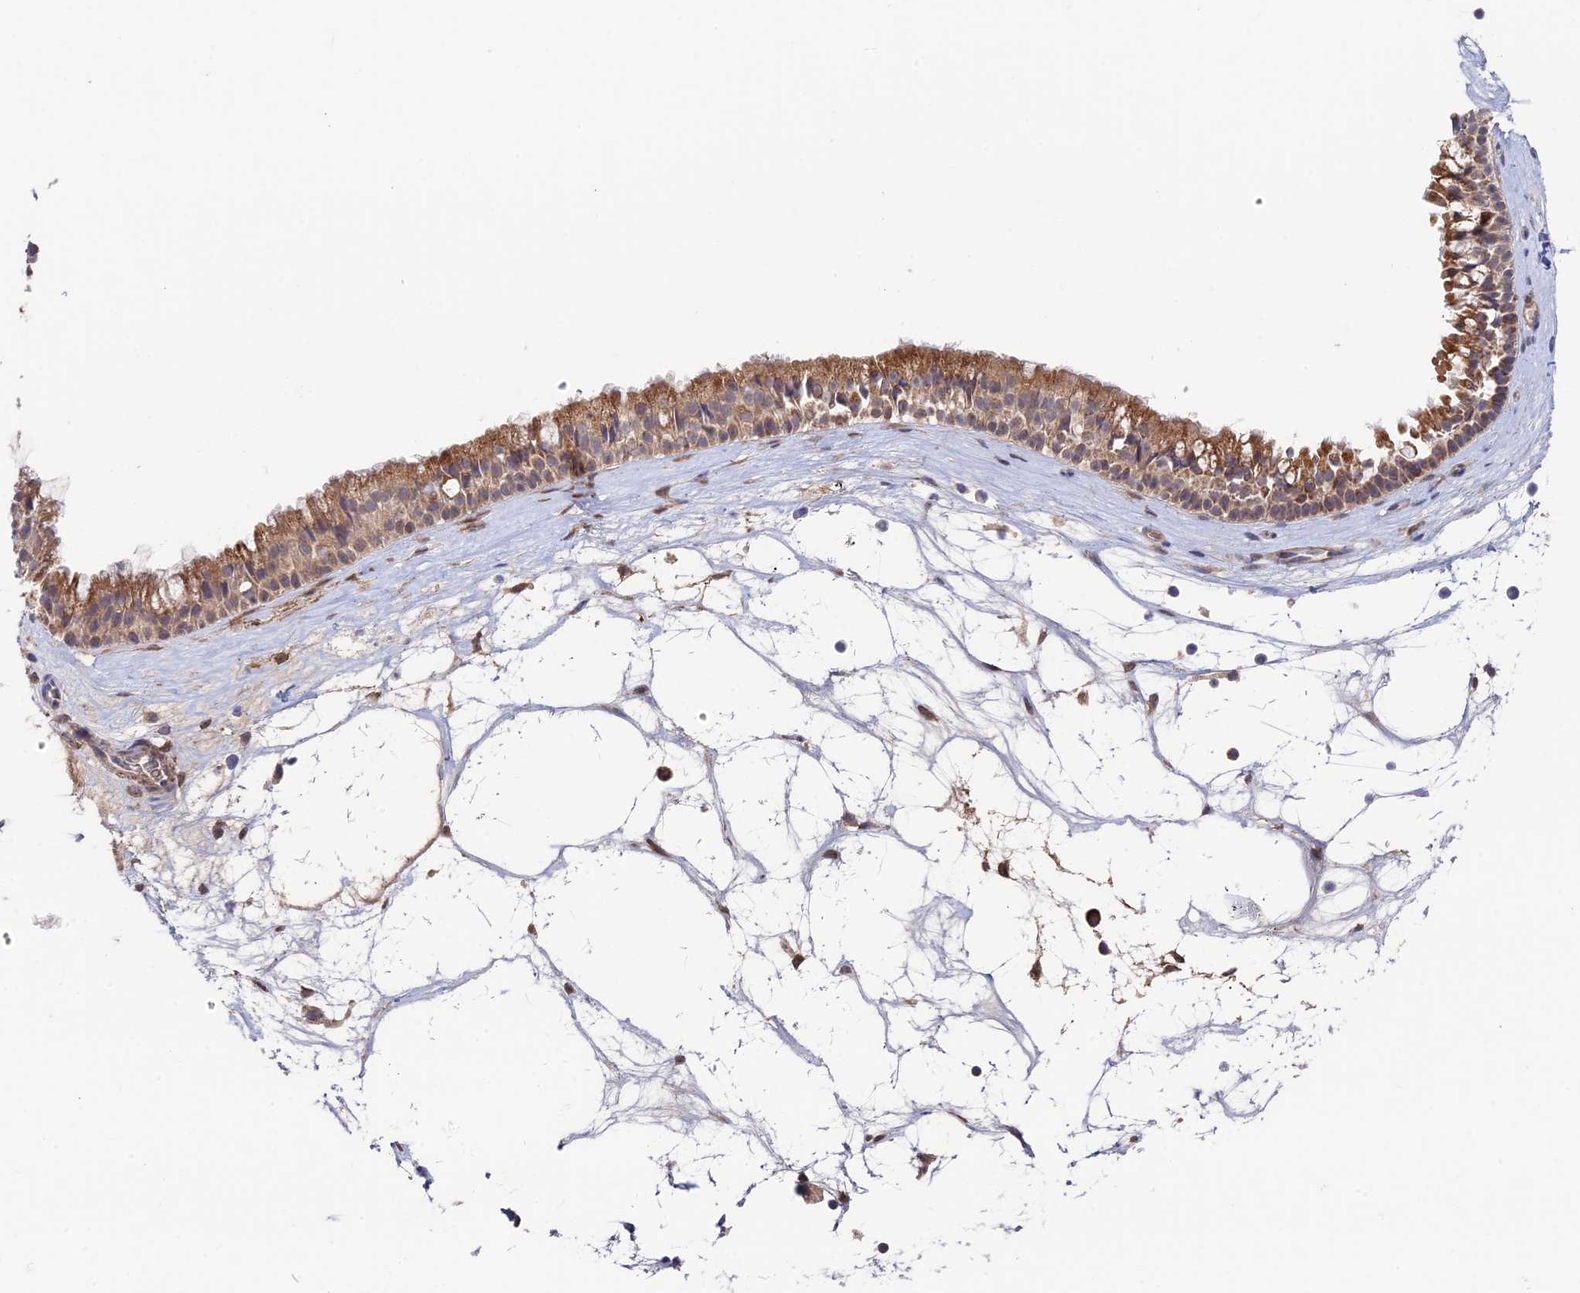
{"staining": {"intensity": "moderate", "quantity": ">75%", "location": "cytoplasmic/membranous"}, "tissue": "nasopharynx", "cell_type": "Respiratory epithelial cells", "image_type": "normal", "snomed": [{"axis": "morphology", "description": "Normal tissue, NOS"}, {"axis": "topography", "description": "Nasopharynx"}], "caption": "Immunohistochemistry (IHC) of benign nasopharynx displays medium levels of moderate cytoplasmic/membranous positivity in about >75% of respiratory epithelial cells. (Stains: DAB (3,3'-diaminobenzidine) in brown, nuclei in blue, Microscopy: brightfield microscopy at high magnification).", "gene": "ZNF320", "patient": {"sex": "male", "age": 64}}